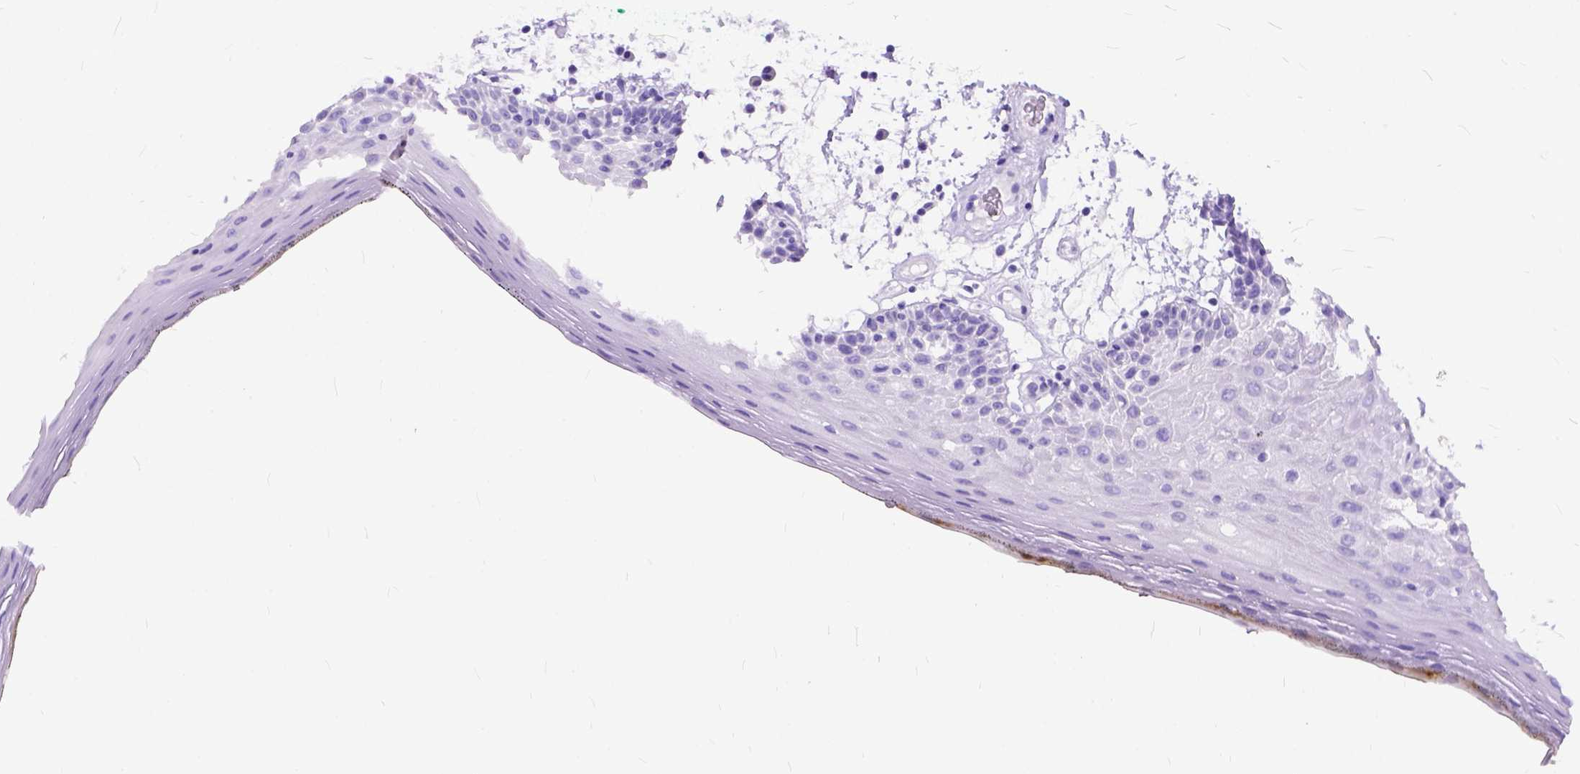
{"staining": {"intensity": "negative", "quantity": "none", "location": "none"}, "tissue": "oral mucosa", "cell_type": "Squamous epithelial cells", "image_type": "normal", "snomed": [{"axis": "morphology", "description": "Normal tissue, NOS"}, {"axis": "morphology", "description": "Squamous cell carcinoma, NOS"}, {"axis": "topography", "description": "Oral tissue"}, {"axis": "topography", "description": "Head-Neck"}], "caption": "This is an immunohistochemistry photomicrograph of benign human oral mucosa. There is no staining in squamous epithelial cells.", "gene": "C1QTNF3", "patient": {"sex": "male", "age": 52}}